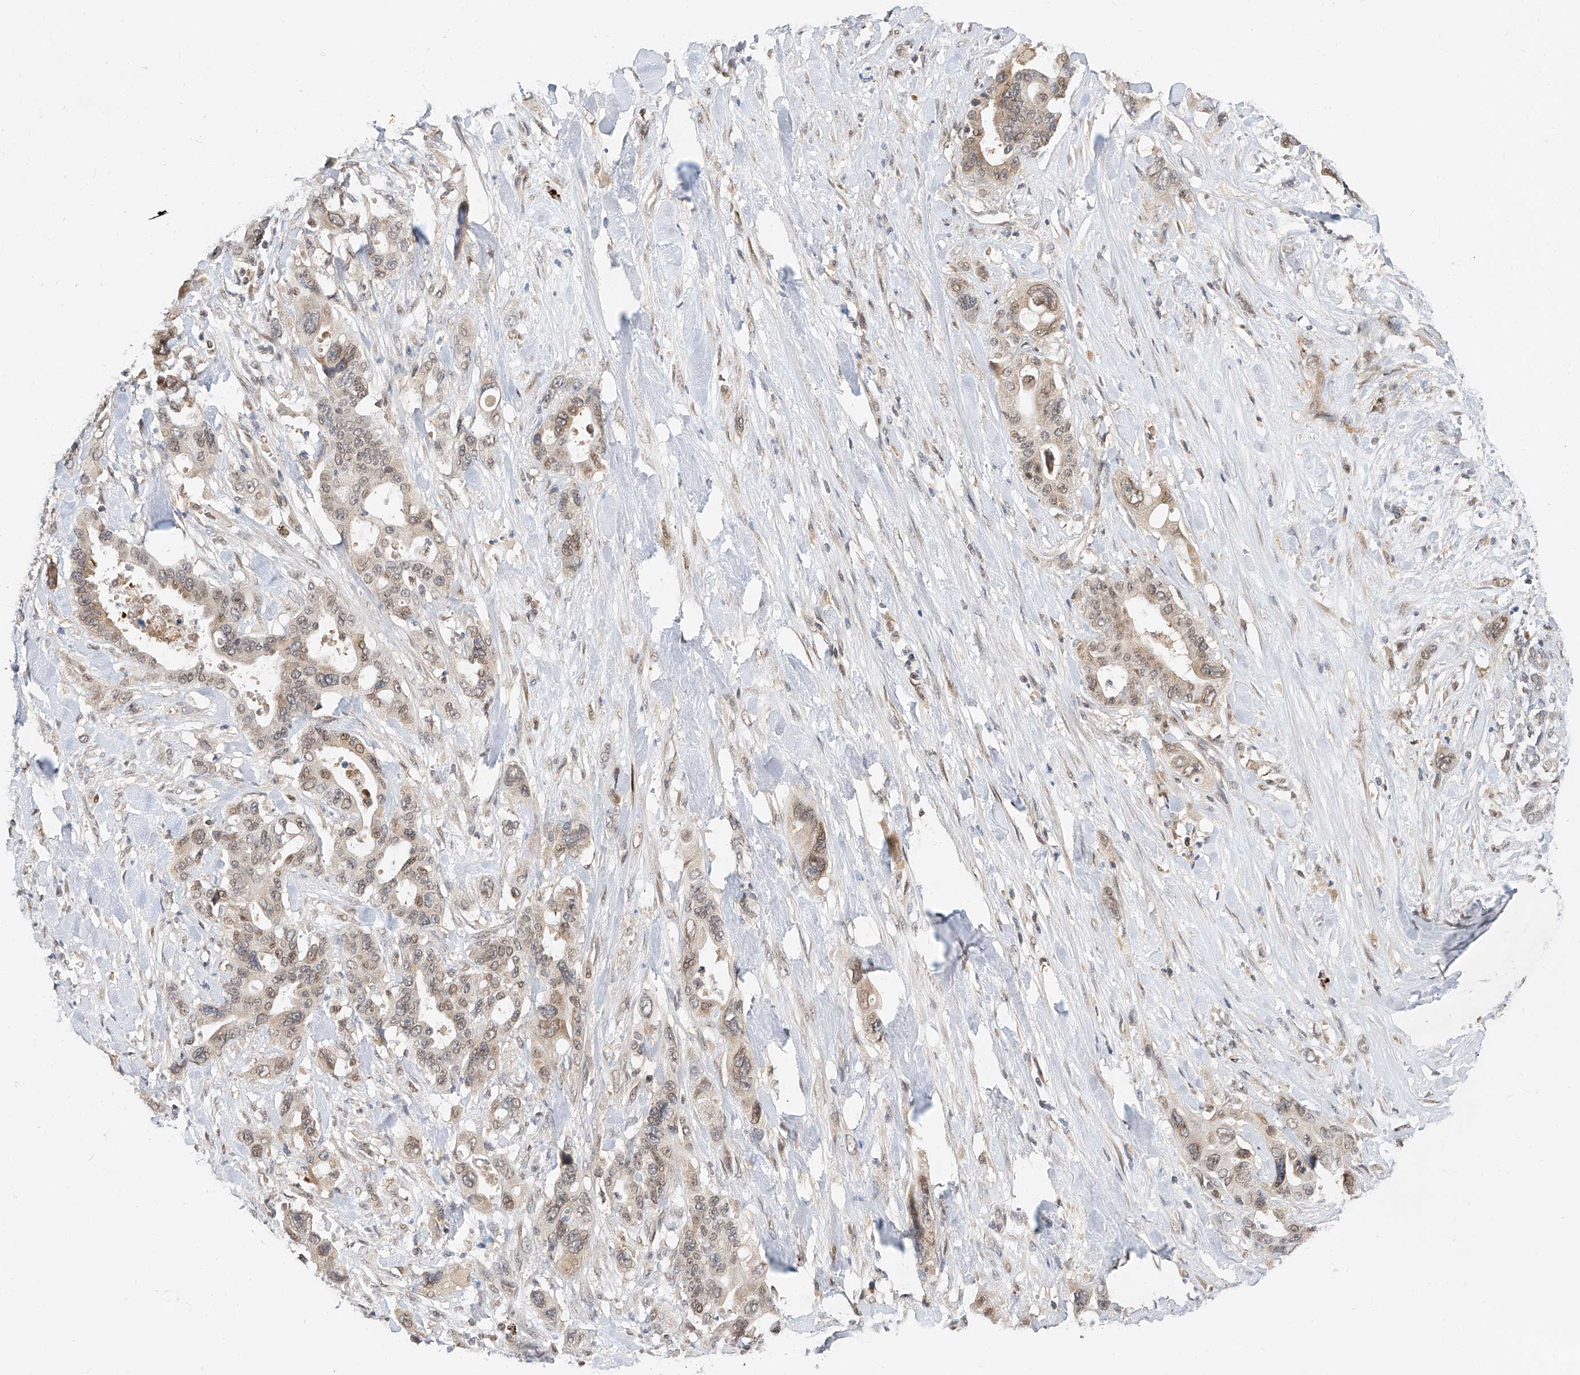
{"staining": {"intensity": "negative", "quantity": "none", "location": "none"}, "tissue": "pancreatic cancer", "cell_type": "Tumor cells", "image_type": "cancer", "snomed": [{"axis": "morphology", "description": "Adenocarcinoma, NOS"}, {"axis": "topography", "description": "Pancreas"}], "caption": "This micrograph is of adenocarcinoma (pancreatic) stained with IHC to label a protein in brown with the nuclei are counter-stained blue. There is no staining in tumor cells. (DAB immunohistochemistry, high magnification).", "gene": "DIRAS3", "patient": {"sex": "male", "age": 46}}